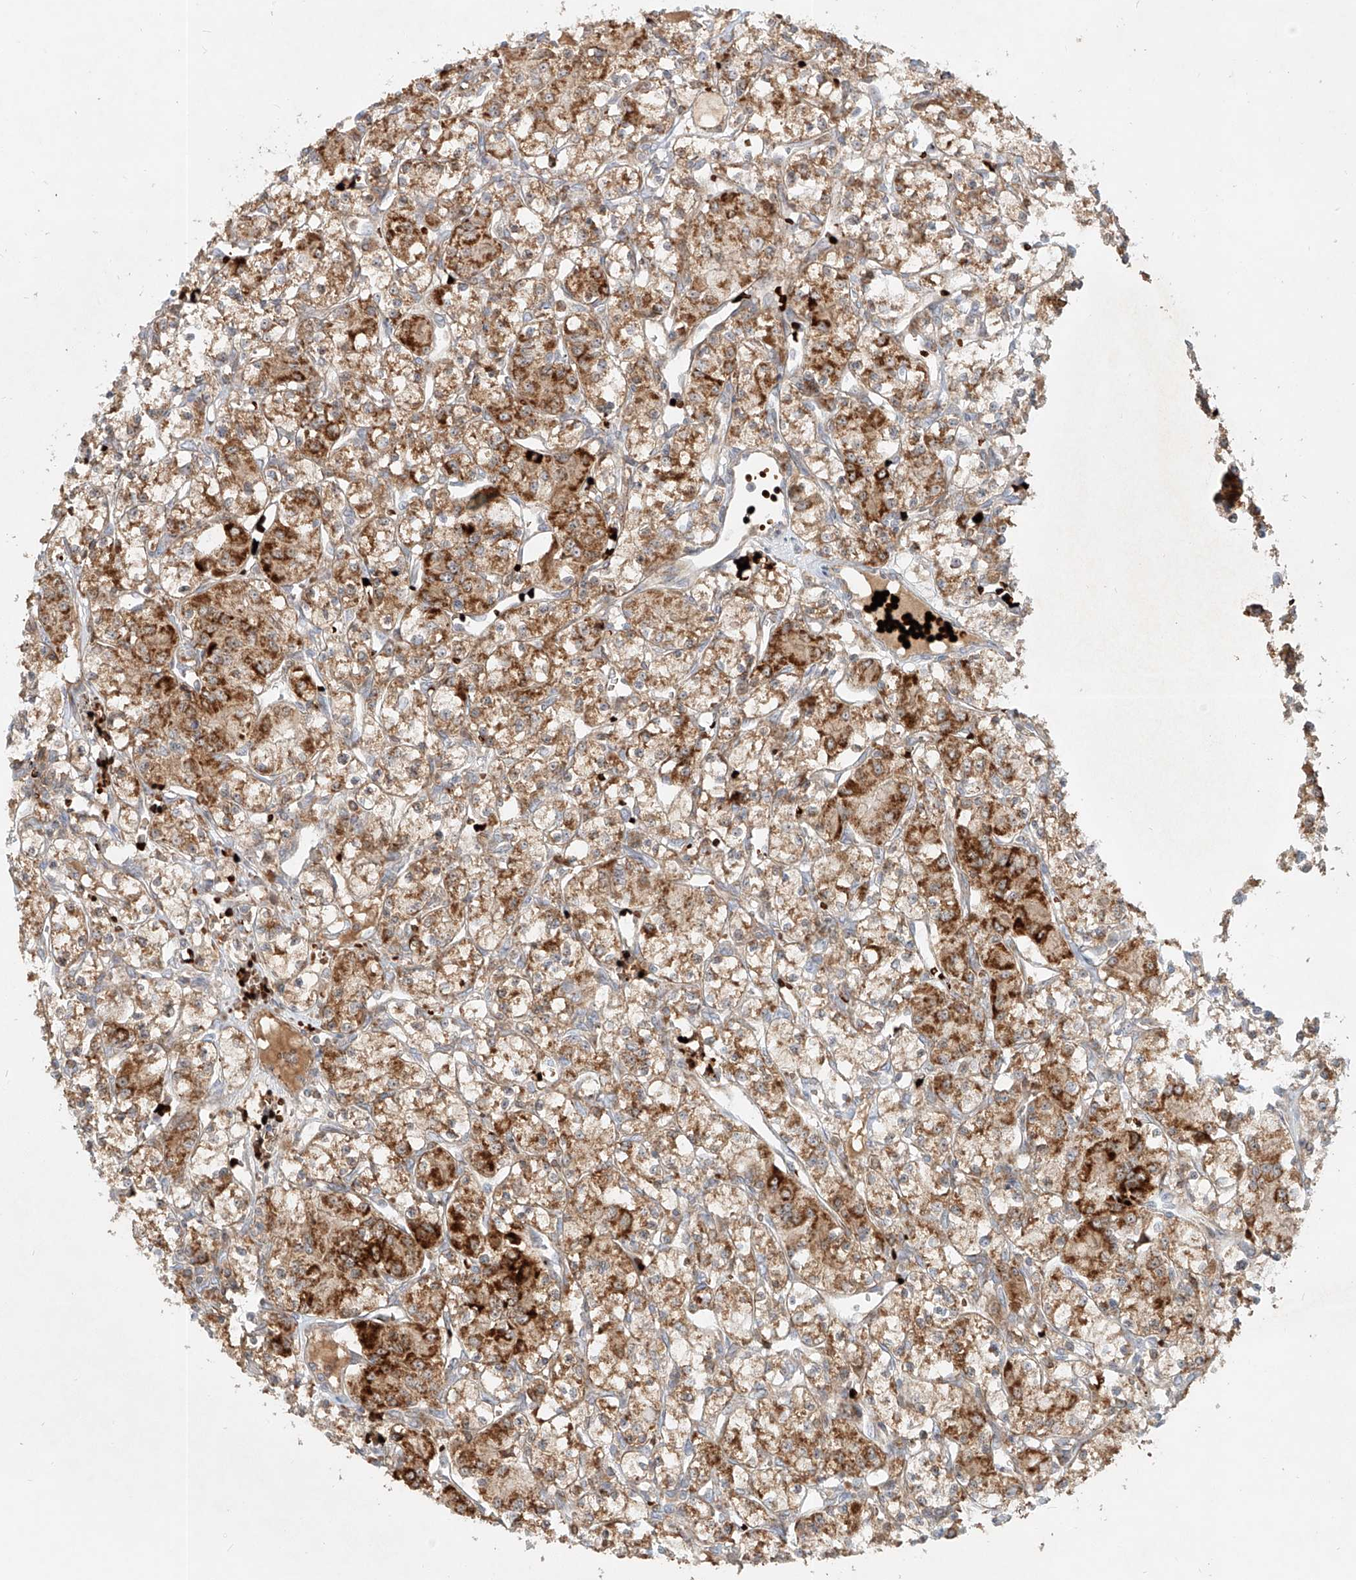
{"staining": {"intensity": "strong", "quantity": "25%-75%", "location": "cytoplasmic/membranous"}, "tissue": "renal cancer", "cell_type": "Tumor cells", "image_type": "cancer", "snomed": [{"axis": "morphology", "description": "Adenocarcinoma, NOS"}, {"axis": "topography", "description": "Kidney"}], "caption": "Renal cancer stained with a protein marker displays strong staining in tumor cells.", "gene": "FGD2", "patient": {"sex": "female", "age": 59}}